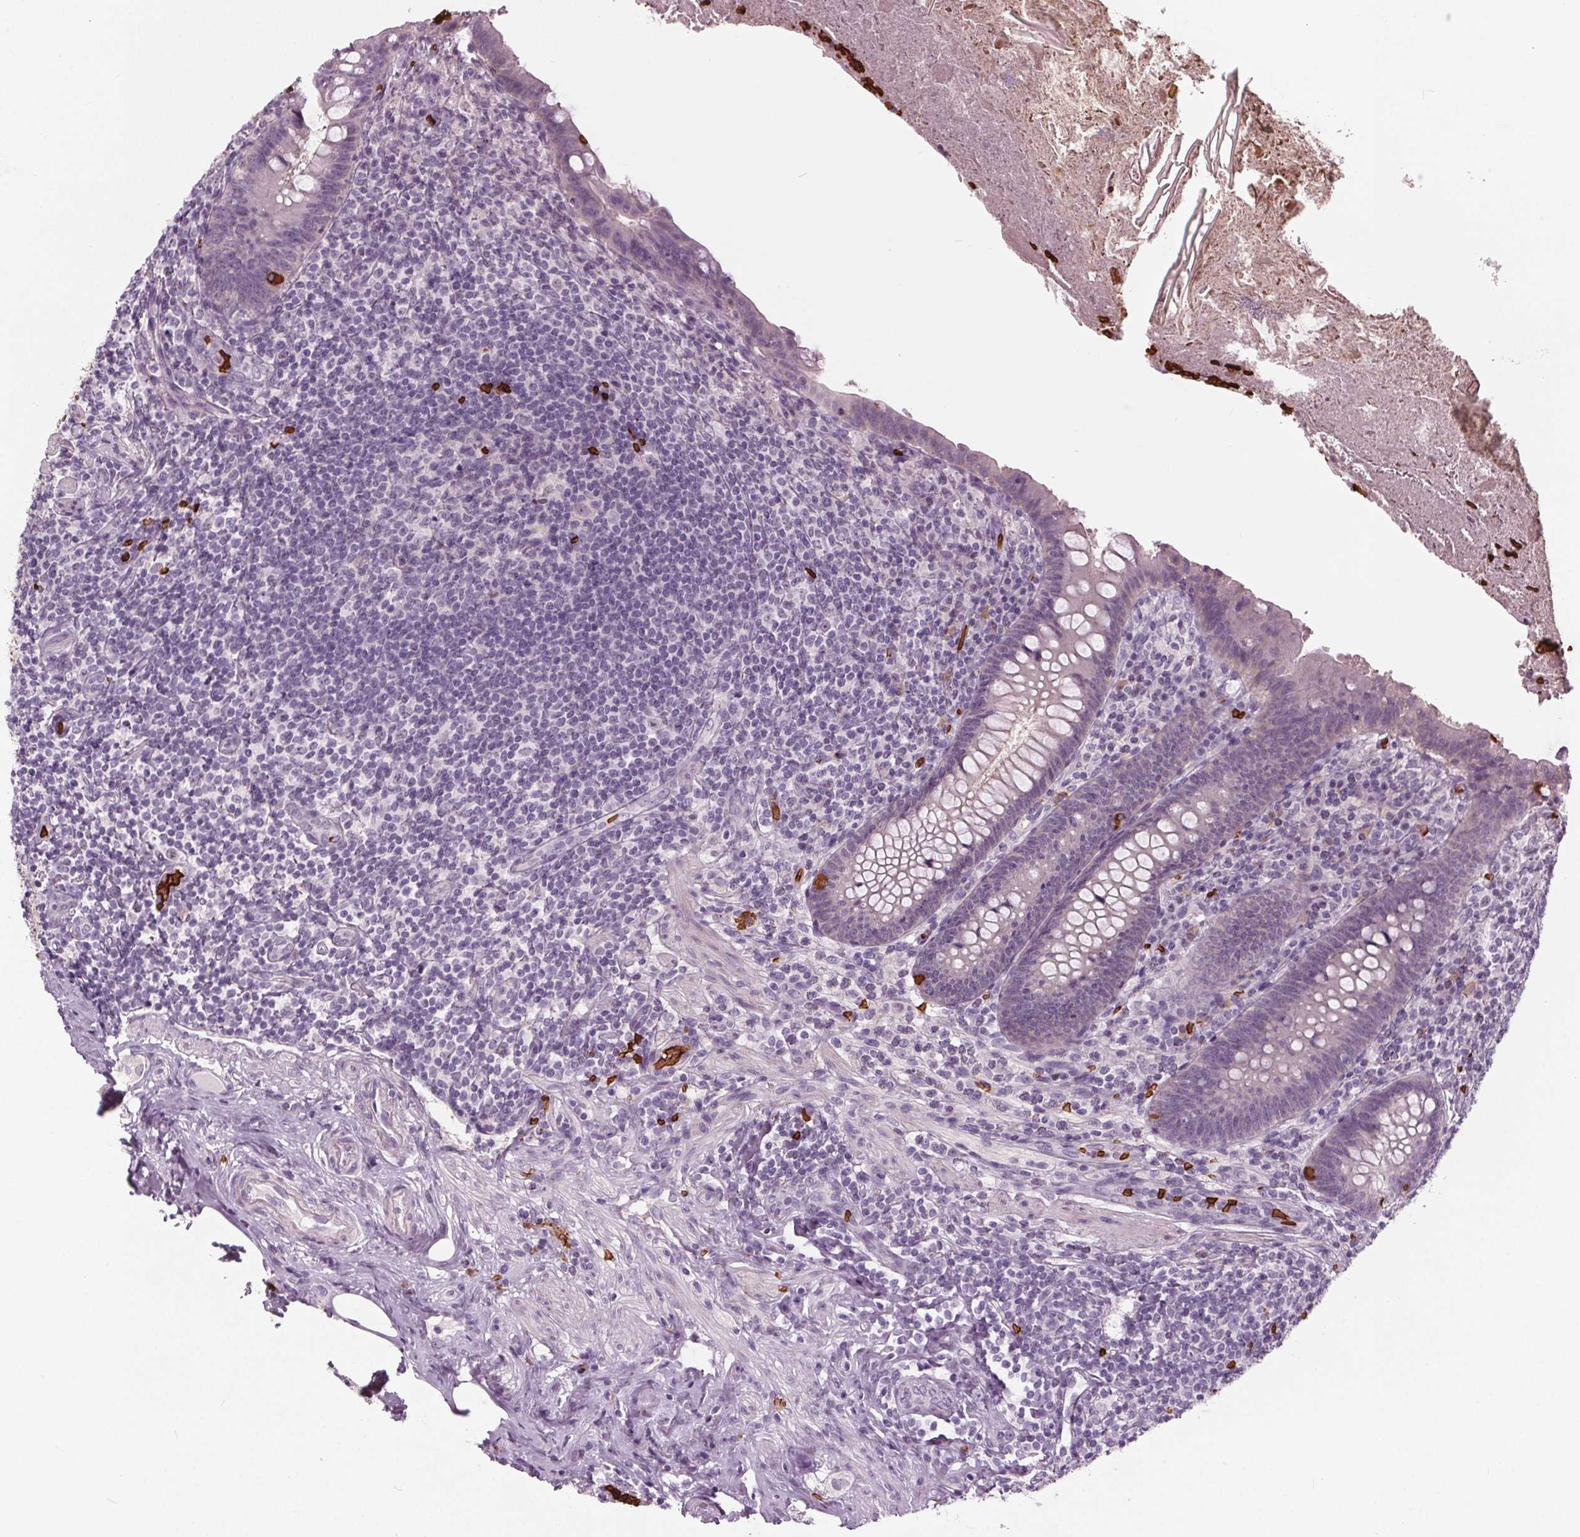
{"staining": {"intensity": "negative", "quantity": "none", "location": "none"}, "tissue": "appendix", "cell_type": "Glandular cells", "image_type": "normal", "snomed": [{"axis": "morphology", "description": "Normal tissue, NOS"}, {"axis": "topography", "description": "Appendix"}], "caption": "This is a micrograph of immunohistochemistry (IHC) staining of benign appendix, which shows no positivity in glandular cells. (Immunohistochemistry (ihc), brightfield microscopy, high magnification).", "gene": "SLC4A1", "patient": {"sex": "male", "age": 47}}